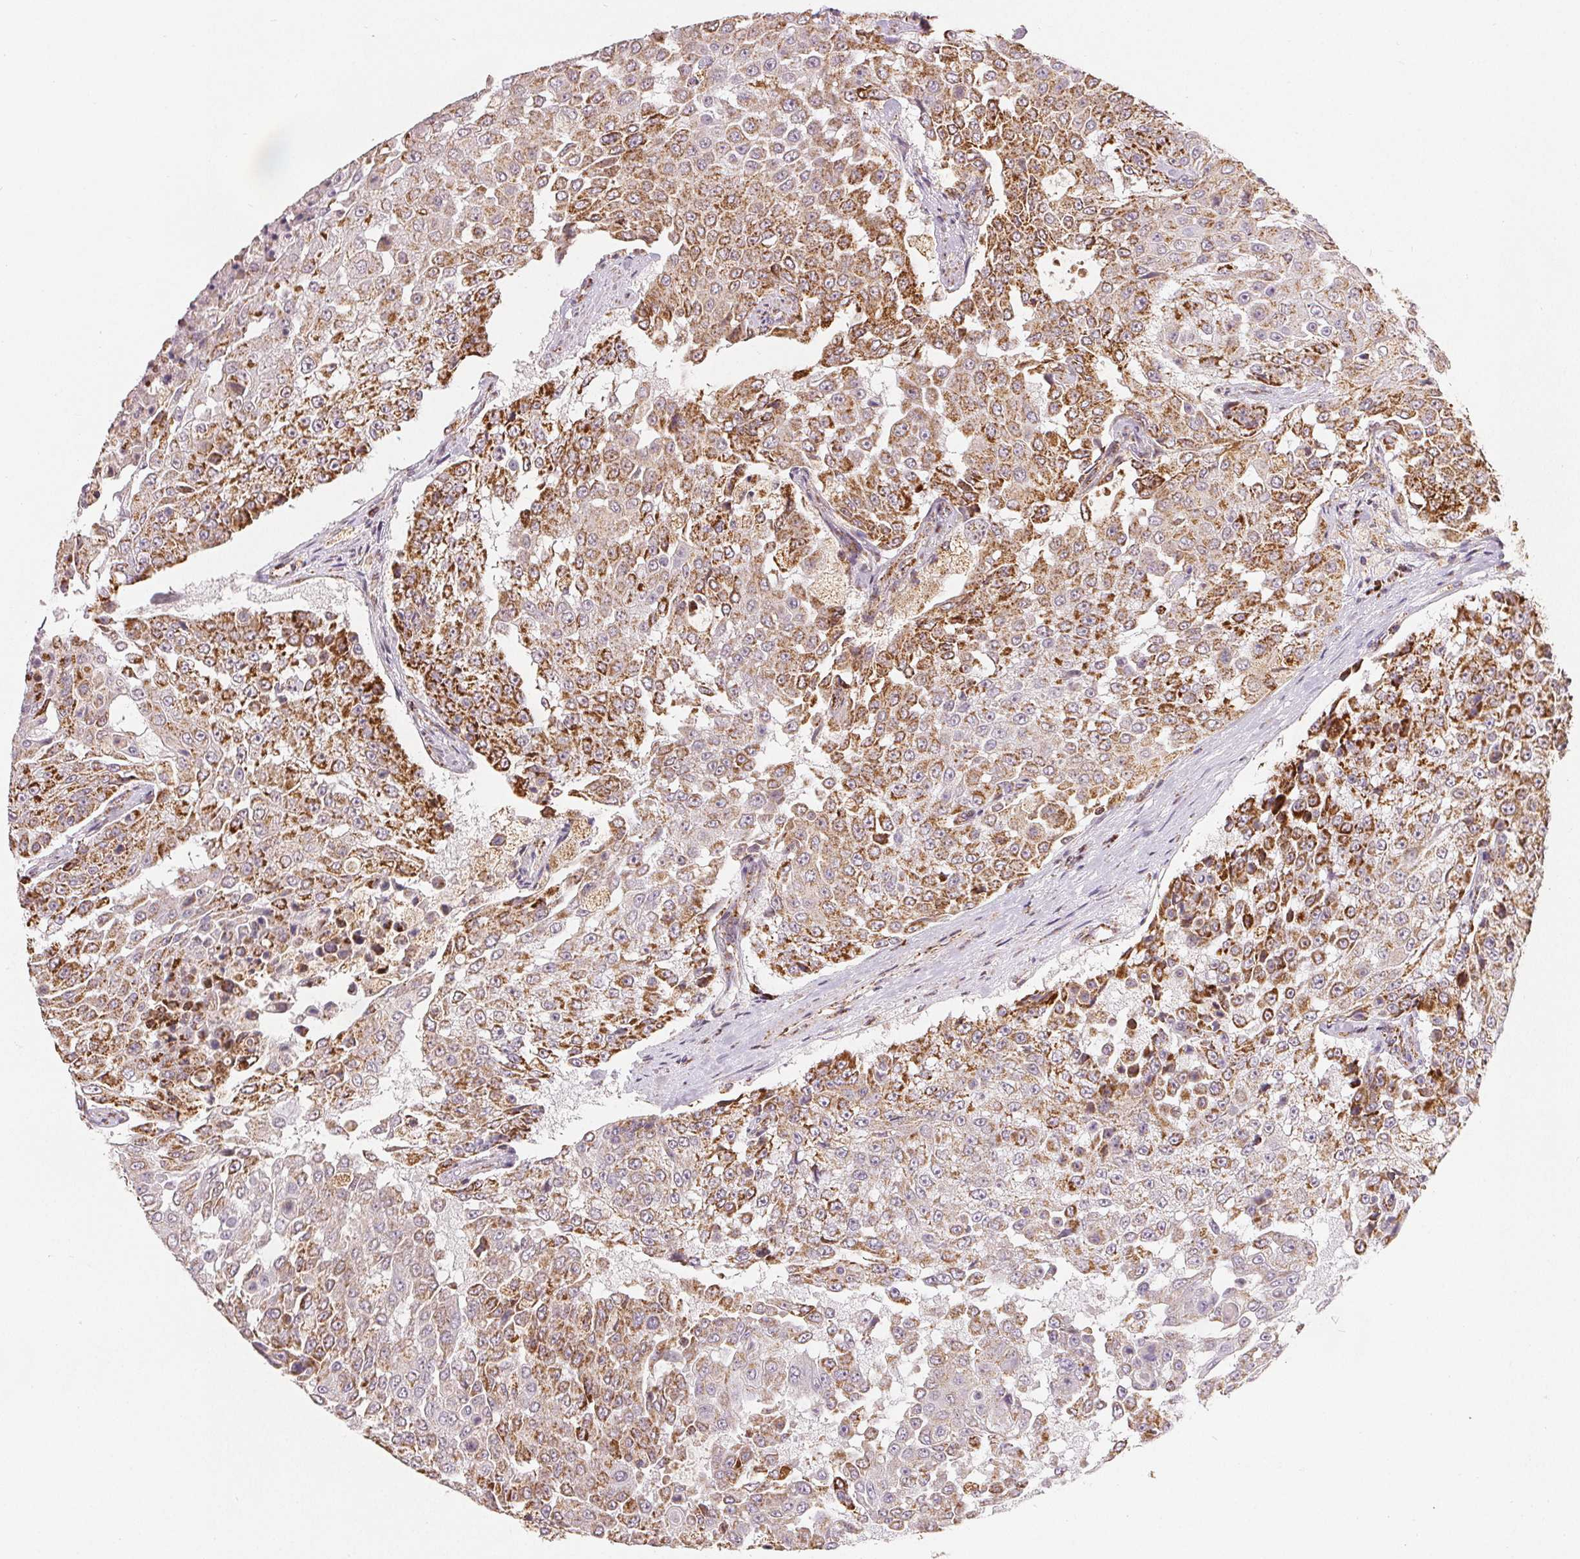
{"staining": {"intensity": "strong", "quantity": "25%-75%", "location": "cytoplasmic/membranous"}, "tissue": "urothelial cancer", "cell_type": "Tumor cells", "image_type": "cancer", "snomed": [{"axis": "morphology", "description": "Urothelial carcinoma, High grade"}, {"axis": "topography", "description": "Urinary bladder"}], "caption": "DAB immunohistochemical staining of human high-grade urothelial carcinoma demonstrates strong cytoplasmic/membranous protein positivity in about 25%-75% of tumor cells. Ihc stains the protein of interest in brown and the nuclei are stained blue.", "gene": "SDHB", "patient": {"sex": "female", "age": 63}}